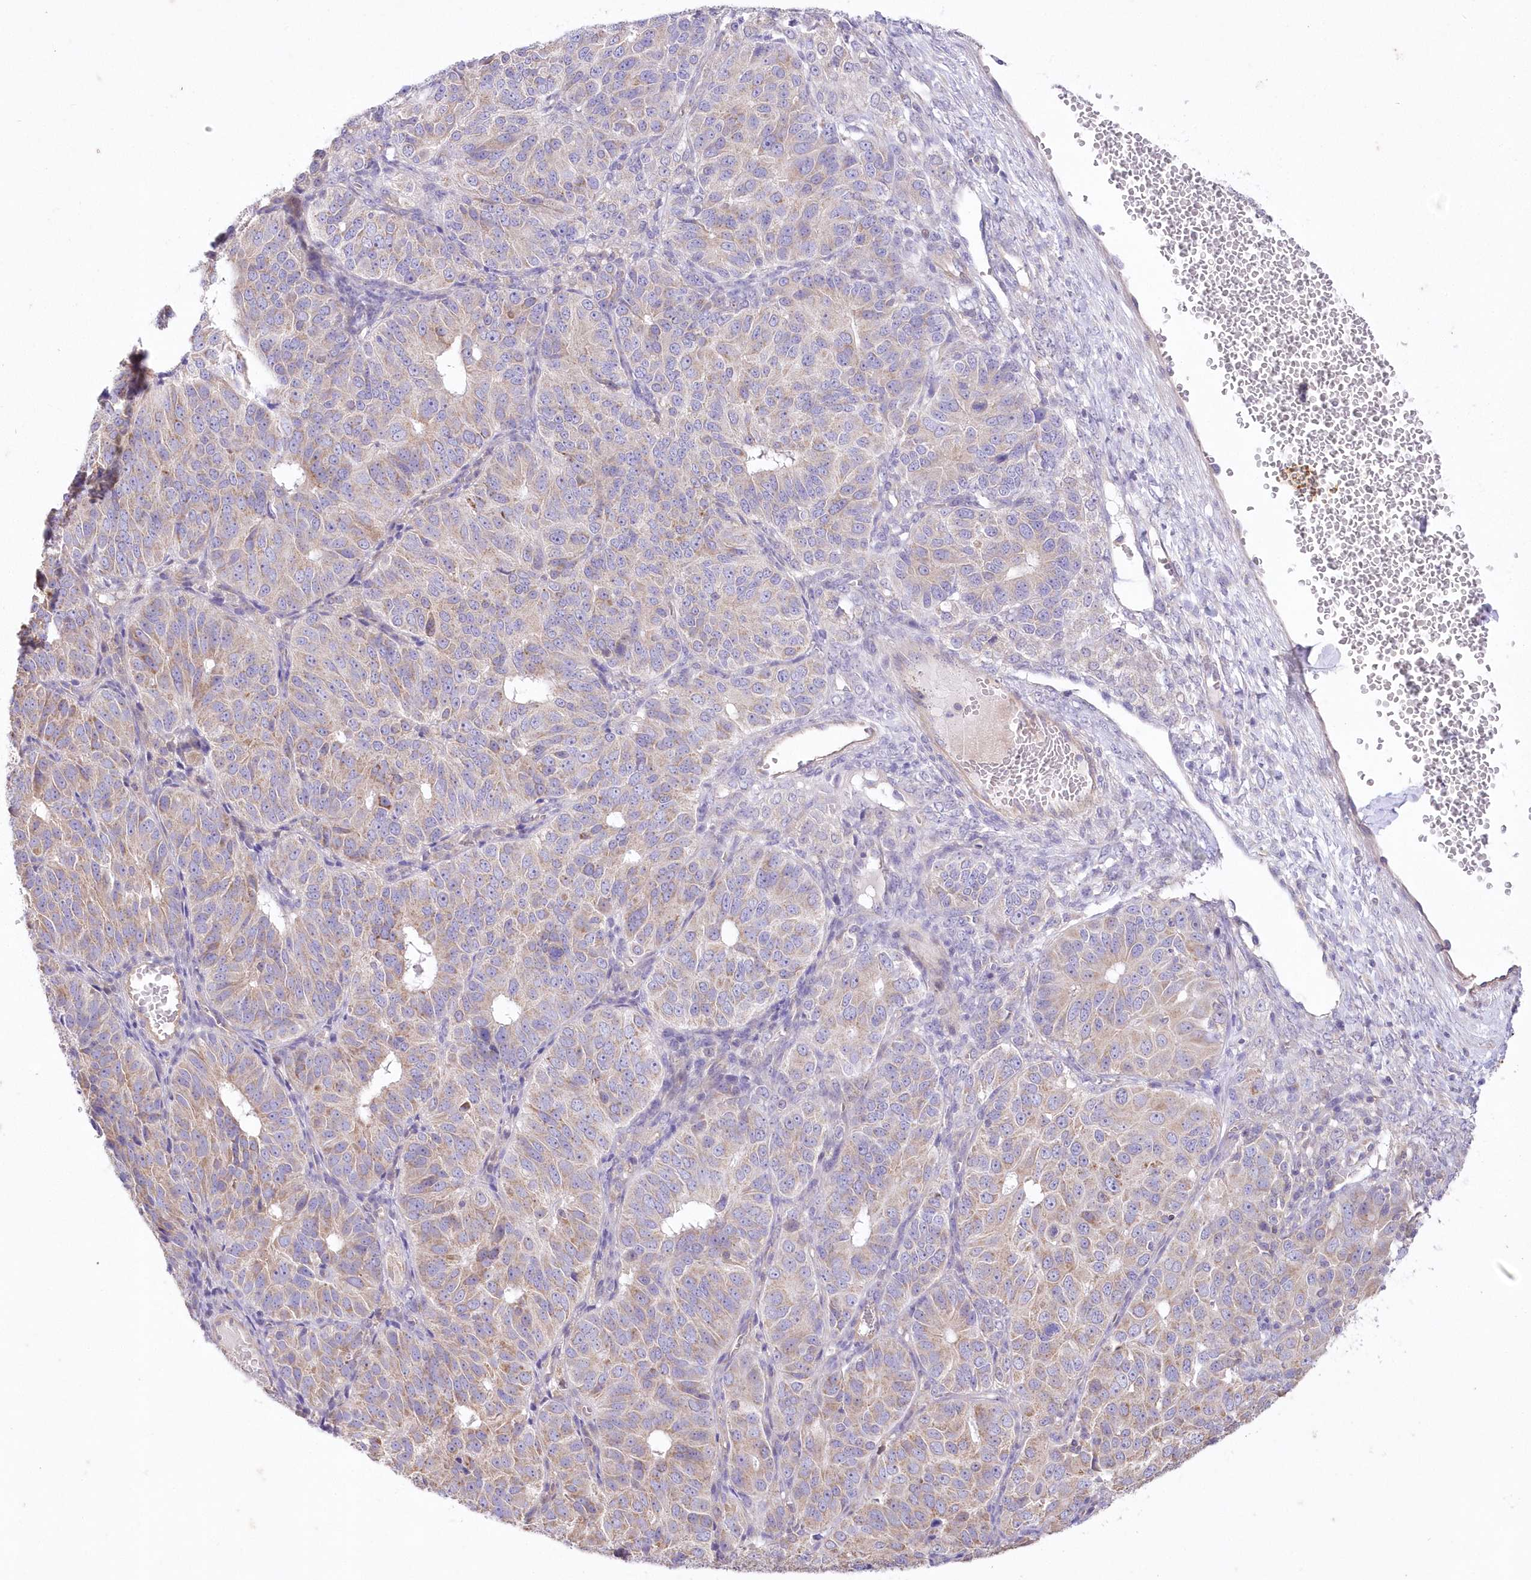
{"staining": {"intensity": "weak", "quantity": "25%-75%", "location": "cytoplasmic/membranous"}, "tissue": "ovarian cancer", "cell_type": "Tumor cells", "image_type": "cancer", "snomed": [{"axis": "morphology", "description": "Carcinoma, endometroid"}, {"axis": "topography", "description": "Ovary"}], "caption": "Tumor cells demonstrate low levels of weak cytoplasmic/membranous expression in about 25%-75% of cells in ovarian endometroid carcinoma.", "gene": "ITSN2", "patient": {"sex": "female", "age": 51}}